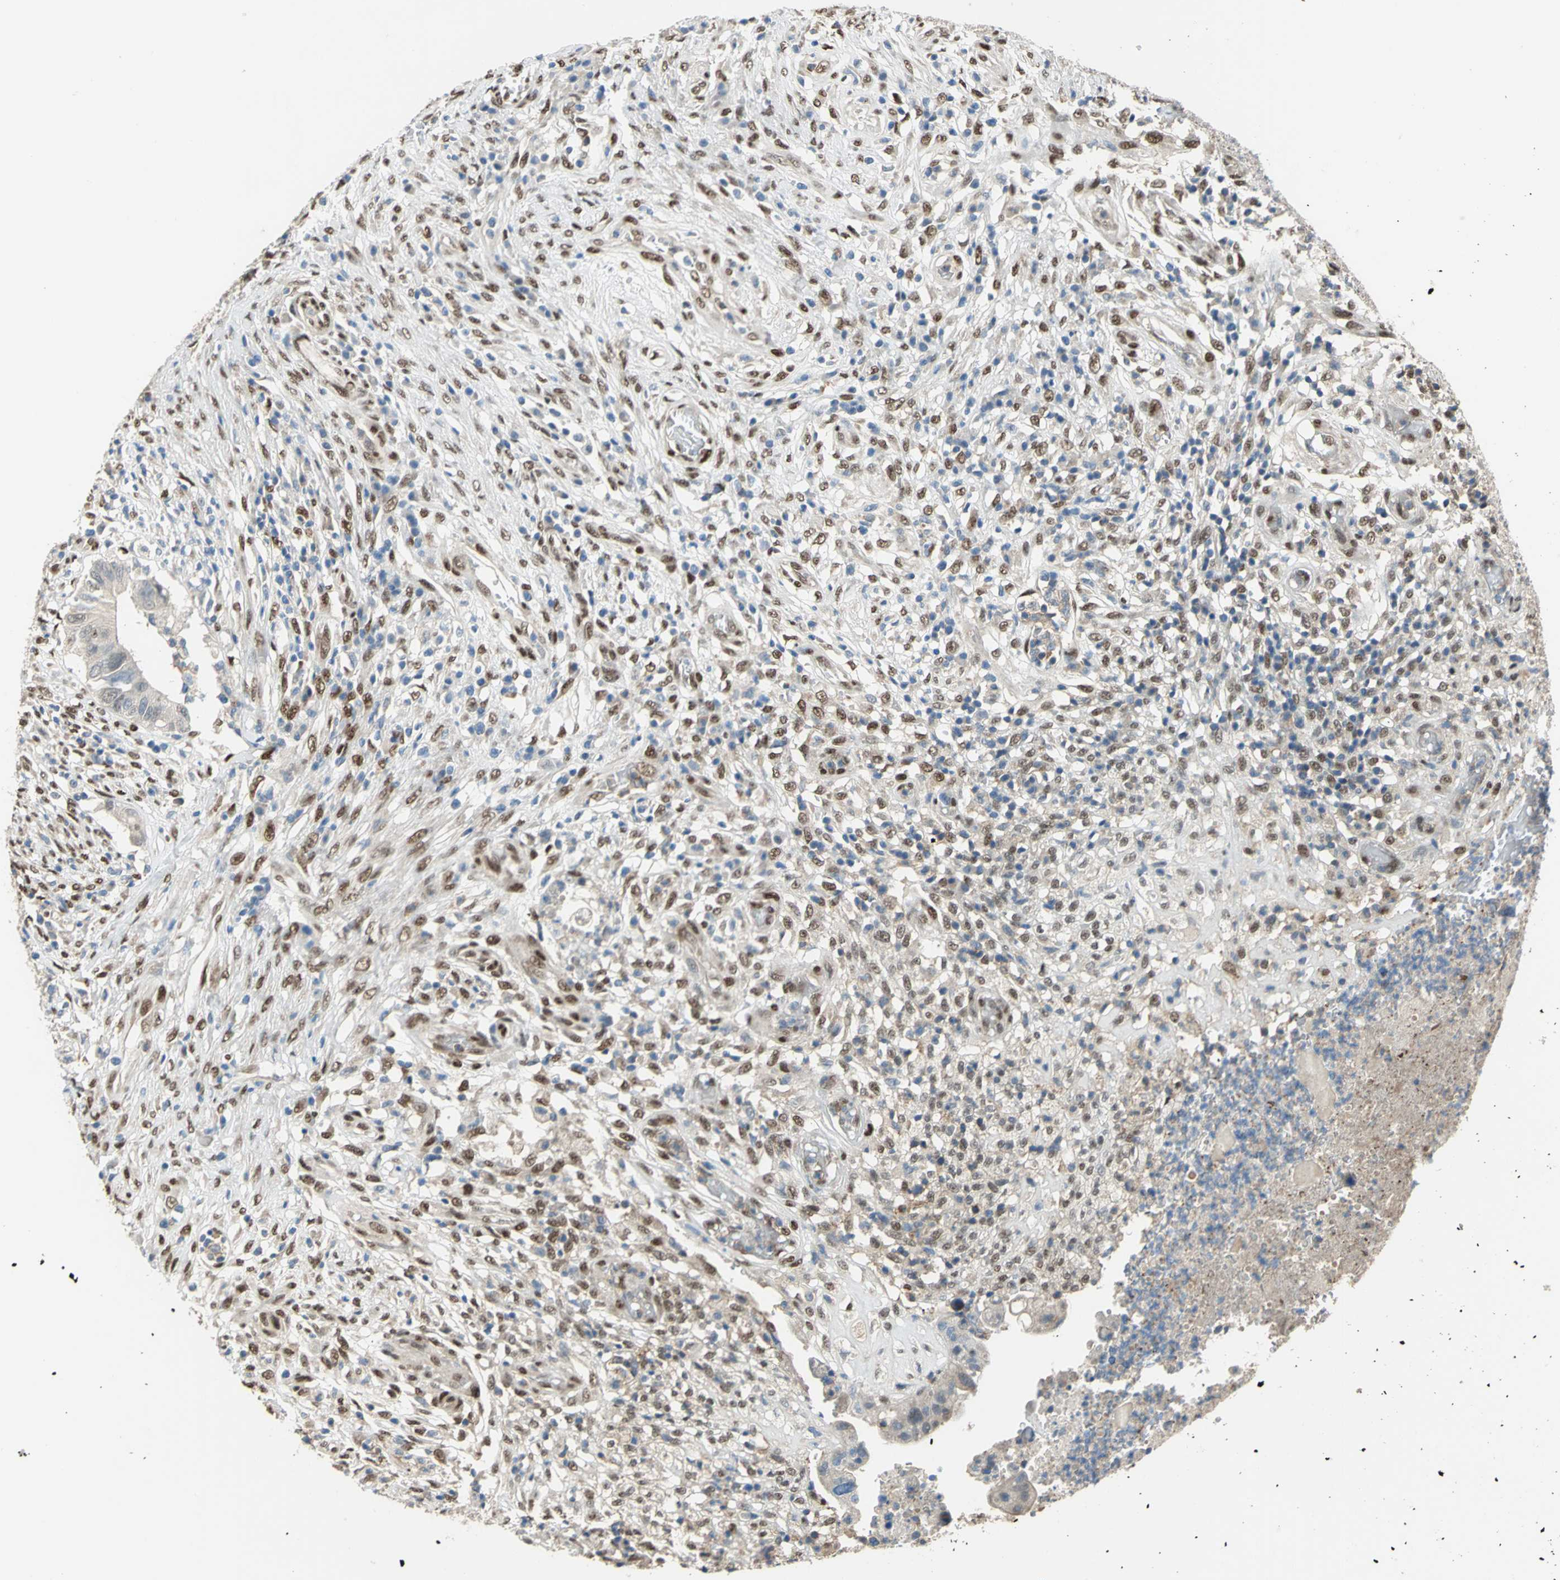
{"staining": {"intensity": "weak", "quantity": "<25%", "location": "cytoplasmic/membranous"}, "tissue": "colorectal cancer", "cell_type": "Tumor cells", "image_type": "cancer", "snomed": [{"axis": "morphology", "description": "Adenocarcinoma, NOS"}, {"axis": "topography", "description": "Rectum"}], "caption": "Tumor cells are negative for protein expression in human colorectal cancer (adenocarcinoma). (DAB immunohistochemistry (IHC) visualized using brightfield microscopy, high magnification).", "gene": "RBFOX2", "patient": {"sex": "female", "age": 71}}